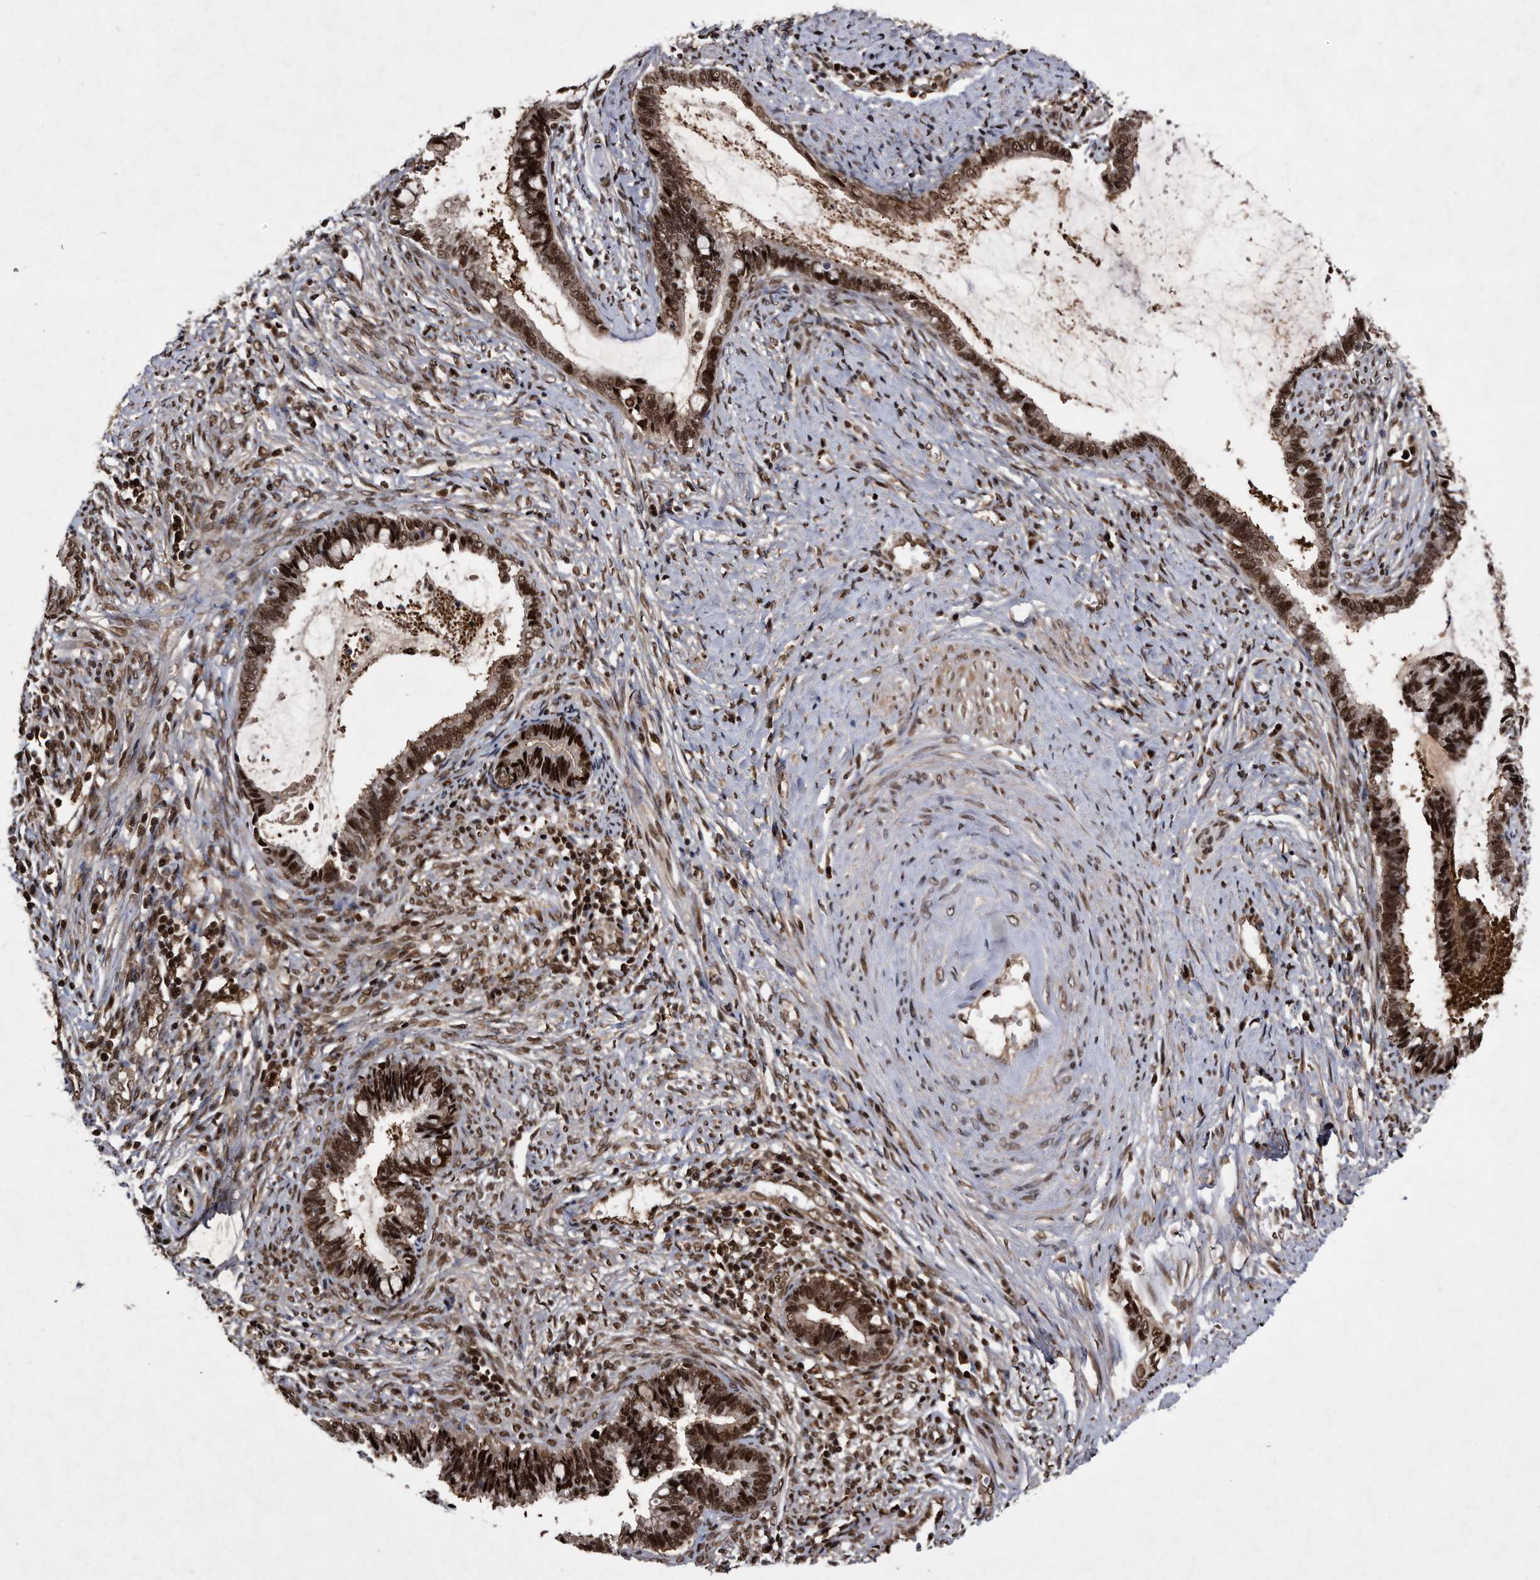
{"staining": {"intensity": "strong", "quantity": ">75%", "location": "cytoplasmic/membranous,nuclear"}, "tissue": "cervical cancer", "cell_type": "Tumor cells", "image_type": "cancer", "snomed": [{"axis": "morphology", "description": "Adenocarcinoma, NOS"}, {"axis": "topography", "description": "Cervix"}], "caption": "Immunohistochemical staining of cervical cancer exhibits high levels of strong cytoplasmic/membranous and nuclear staining in about >75% of tumor cells. (Stains: DAB in brown, nuclei in blue, Microscopy: brightfield microscopy at high magnification).", "gene": "RAD23B", "patient": {"sex": "female", "age": 44}}